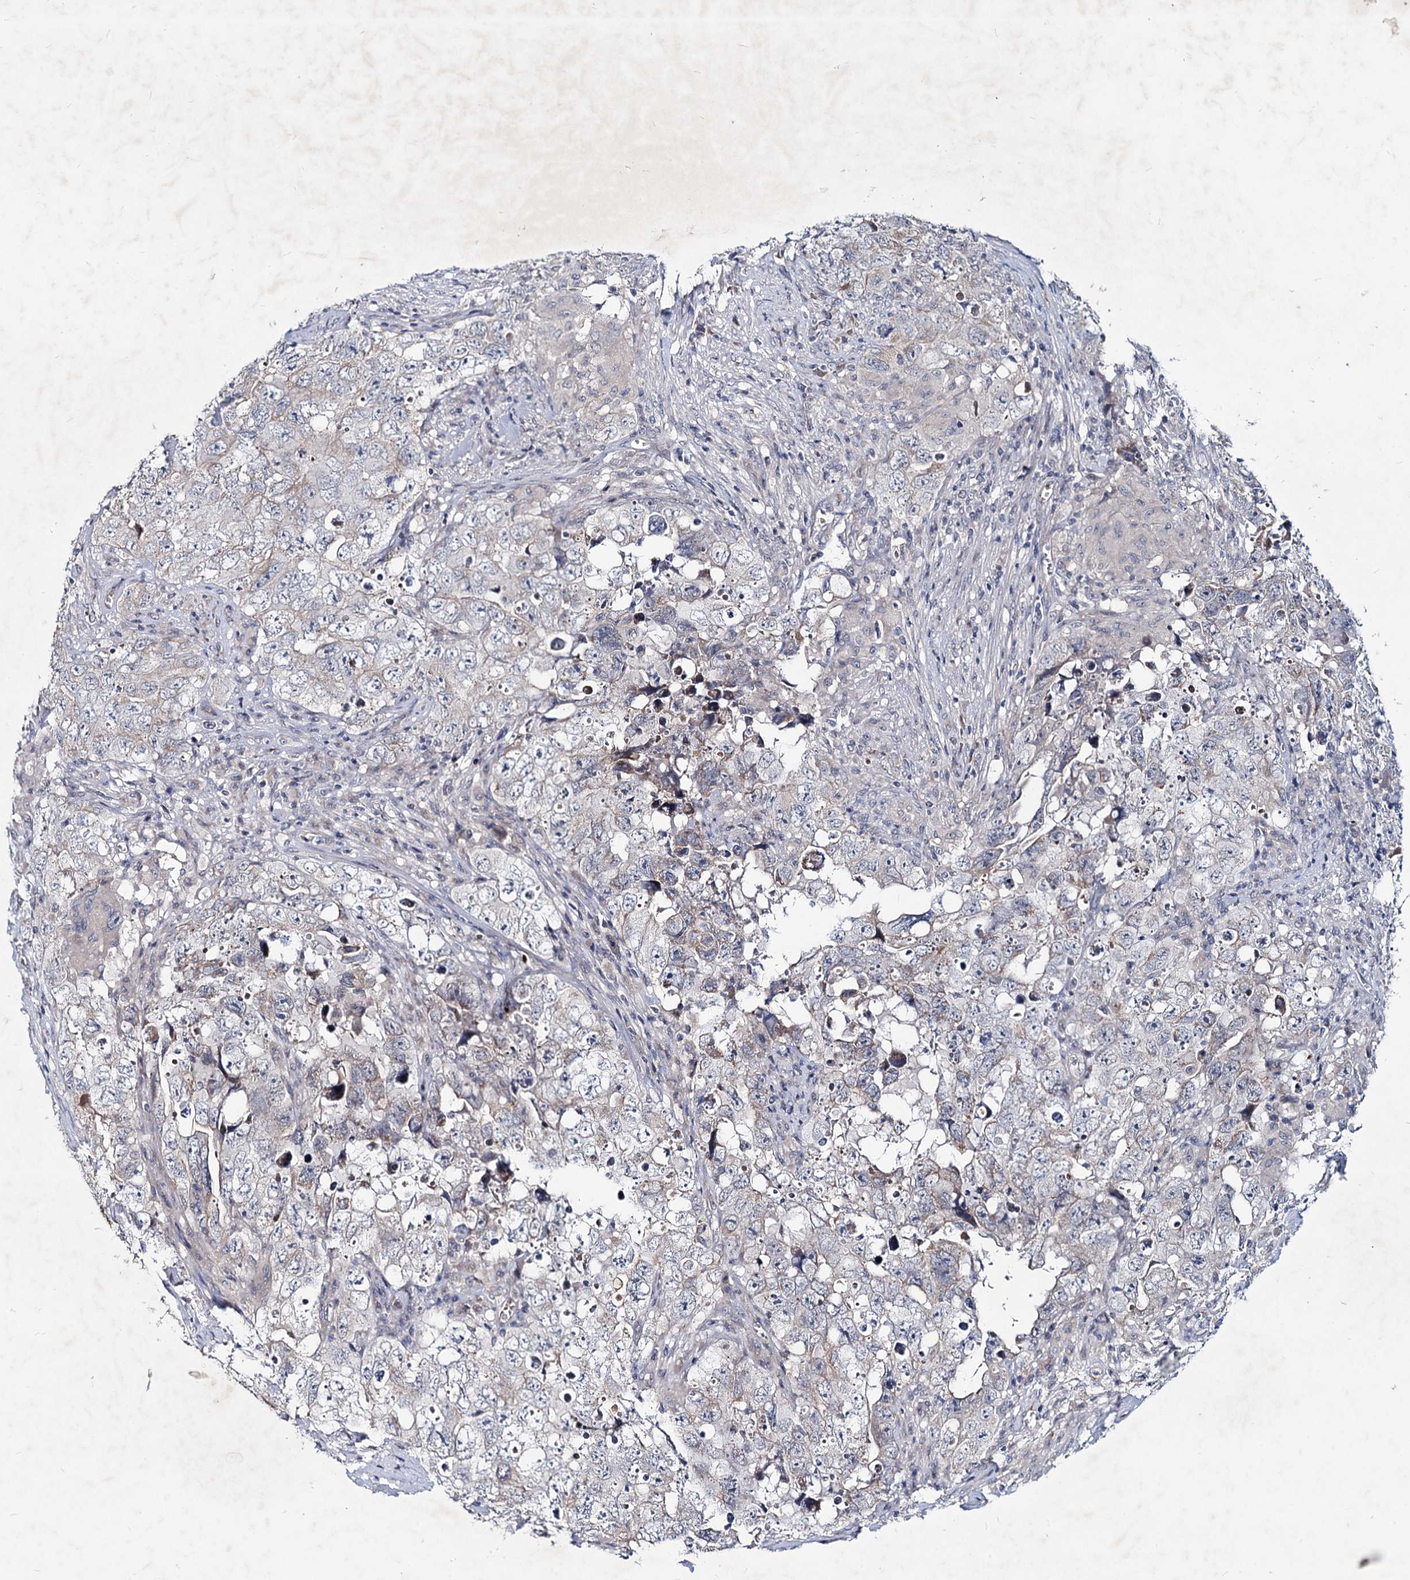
{"staining": {"intensity": "weak", "quantity": "<25%", "location": "cytoplasmic/membranous"}, "tissue": "testis cancer", "cell_type": "Tumor cells", "image_type": "cancer", "snomed": [{"axis": "morphology", "description": "Seminoma, NOS"}, {"axis": "morphology", "description": "Carcinoma, Embryonal, NOS"}, {"axis": "topography", "description": "Testis"}], "caption": "IHC of testis cancer shows no staining in tumor cells.", "gene": "RNF6", "patient": {"sex": "male", "age": 43}}